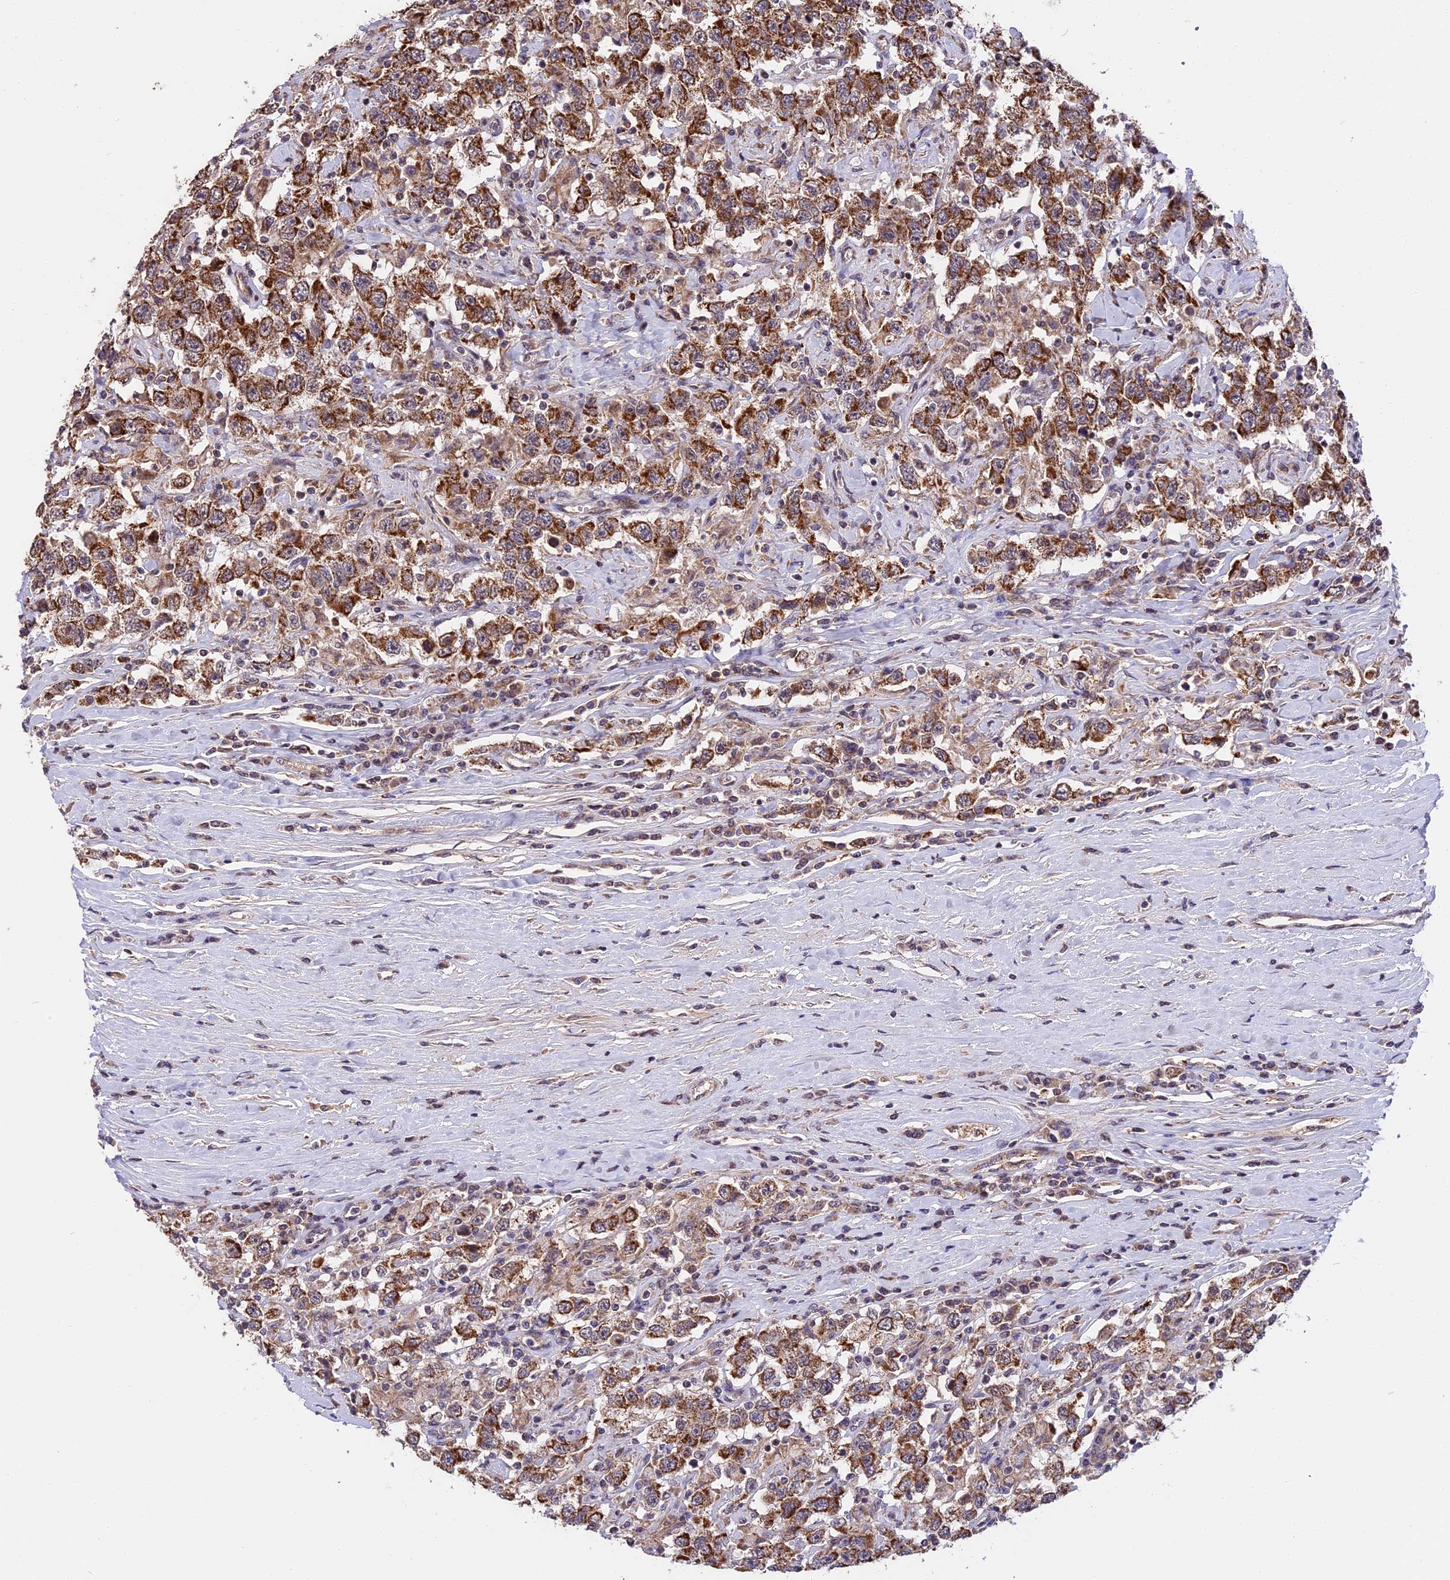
{"staining": {"intensity": "strong", "quantity": ">75%", "location": "cytoplasmic/membranous"}, "tissue": "testis cancer", "cell_type": "Tumor cells", "image_type": "cancer", "snomed": [{"axis": "morphology", "description": "Seminoma, NOS"}, {"axis": "topography", "description": "Testis"}], "caption": "Approximately >75% of tumor cells in human testis cancer exhibit strong cytoplasmic/membranous protein positivity as visualized by brown immunohistochemical staining.", "gene": "RERGL", "patient": {"sex": "male", "age": 41}}